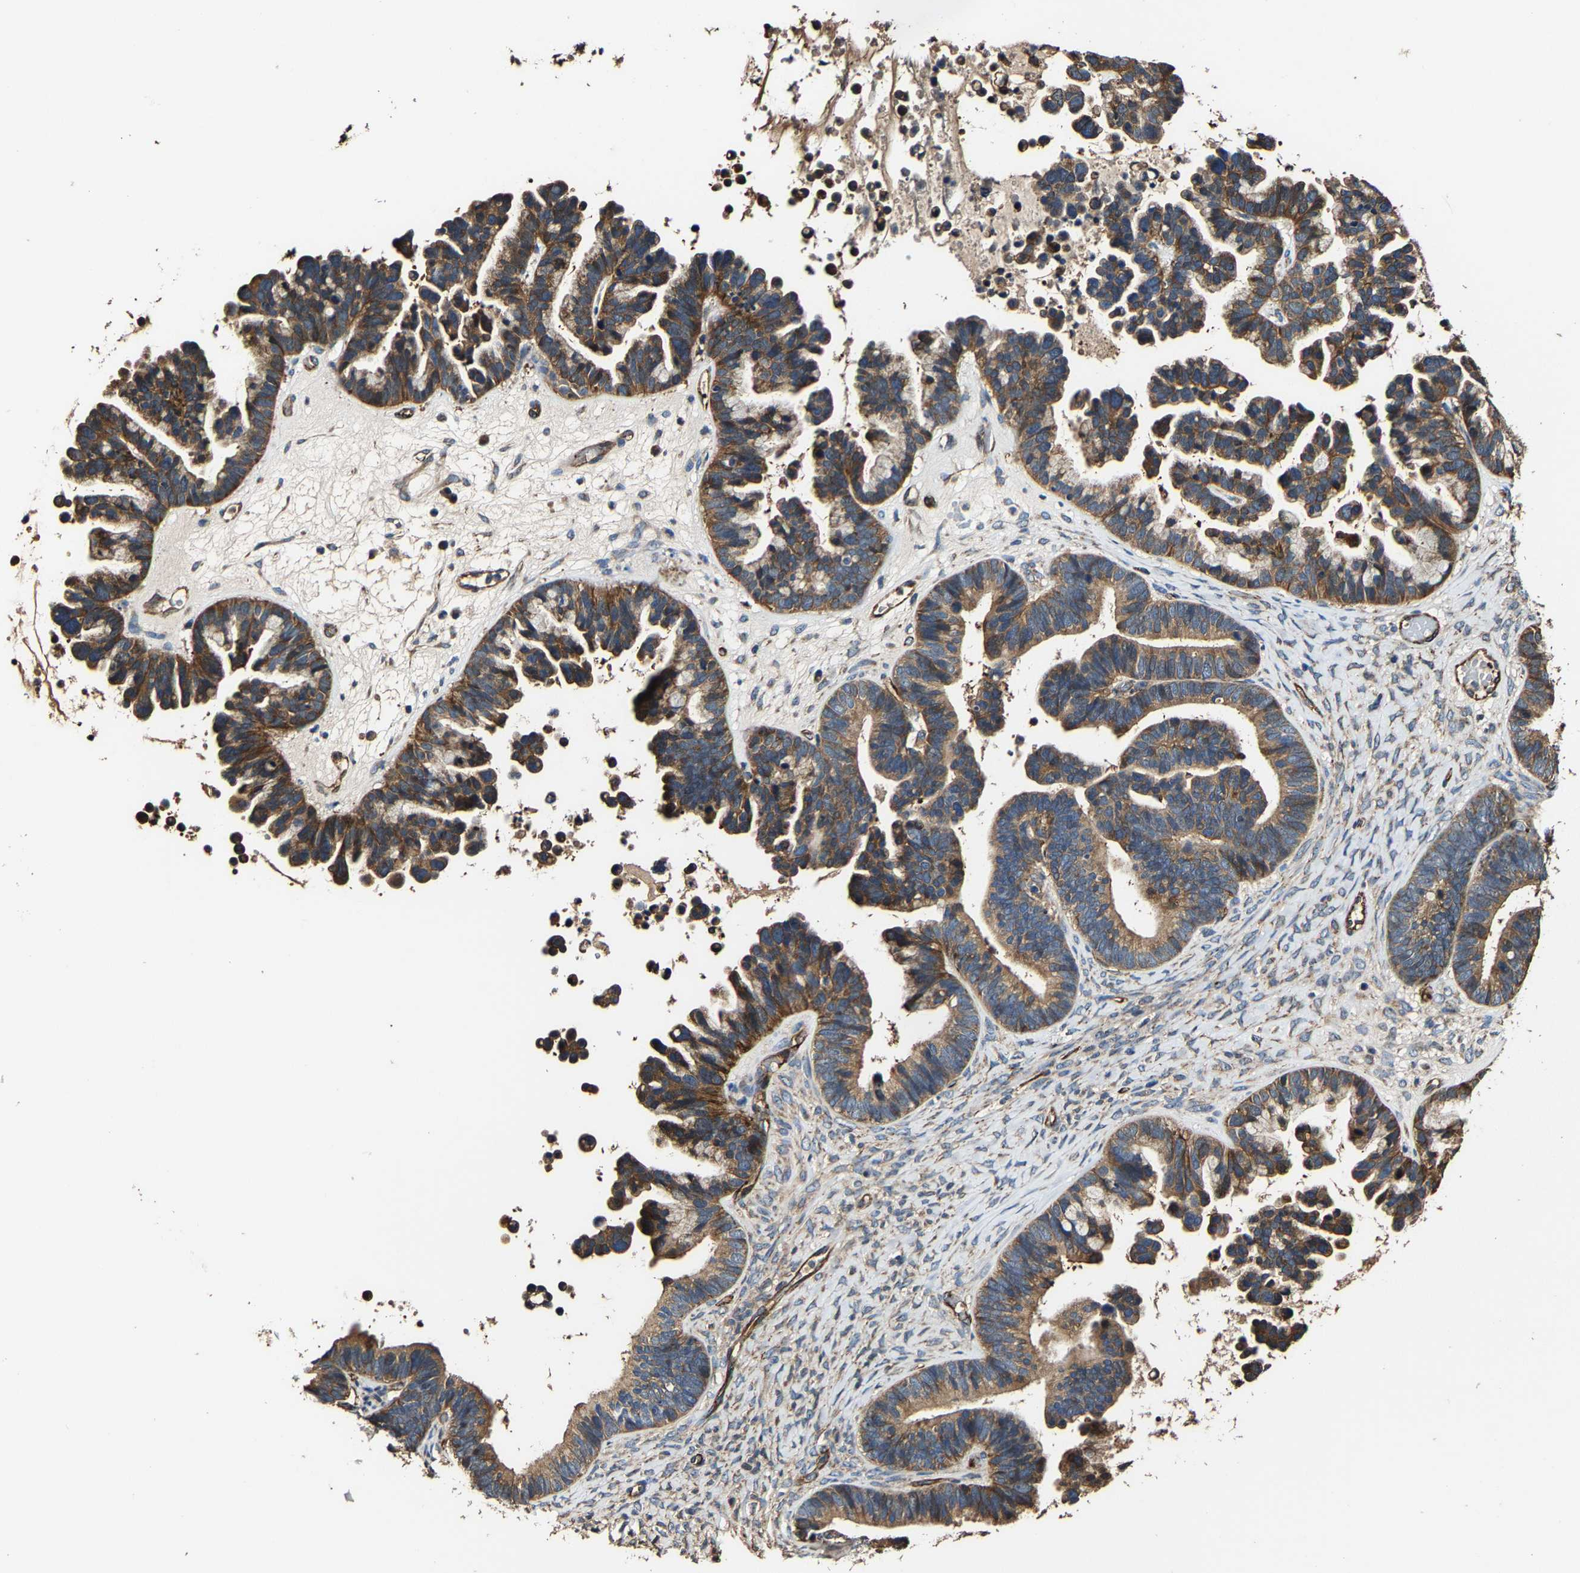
{"staining": {"intensity": "strong", "quantity": ">75%", "location": "cytoplasmic/membranous"}, "tissue": "ovarian cancer", "cell_type": "Tumor cells", "image_type": "cancer", "snomed": [{"axis": "morphology", "description": "Cystadenocarcinoma, serous, NOS"}, {"axis": "topography", "description": "Ovary"}], "caption": "There is high levels of strong cytoplasmic/membranous staining in tumor cells of ovarian cancer (serous cystadenocarcinoma), as demonstrated by immunohistochemical staining (brown color).", "gene": "GFRA3", "patient": {"sex": "female", "age": 56}}